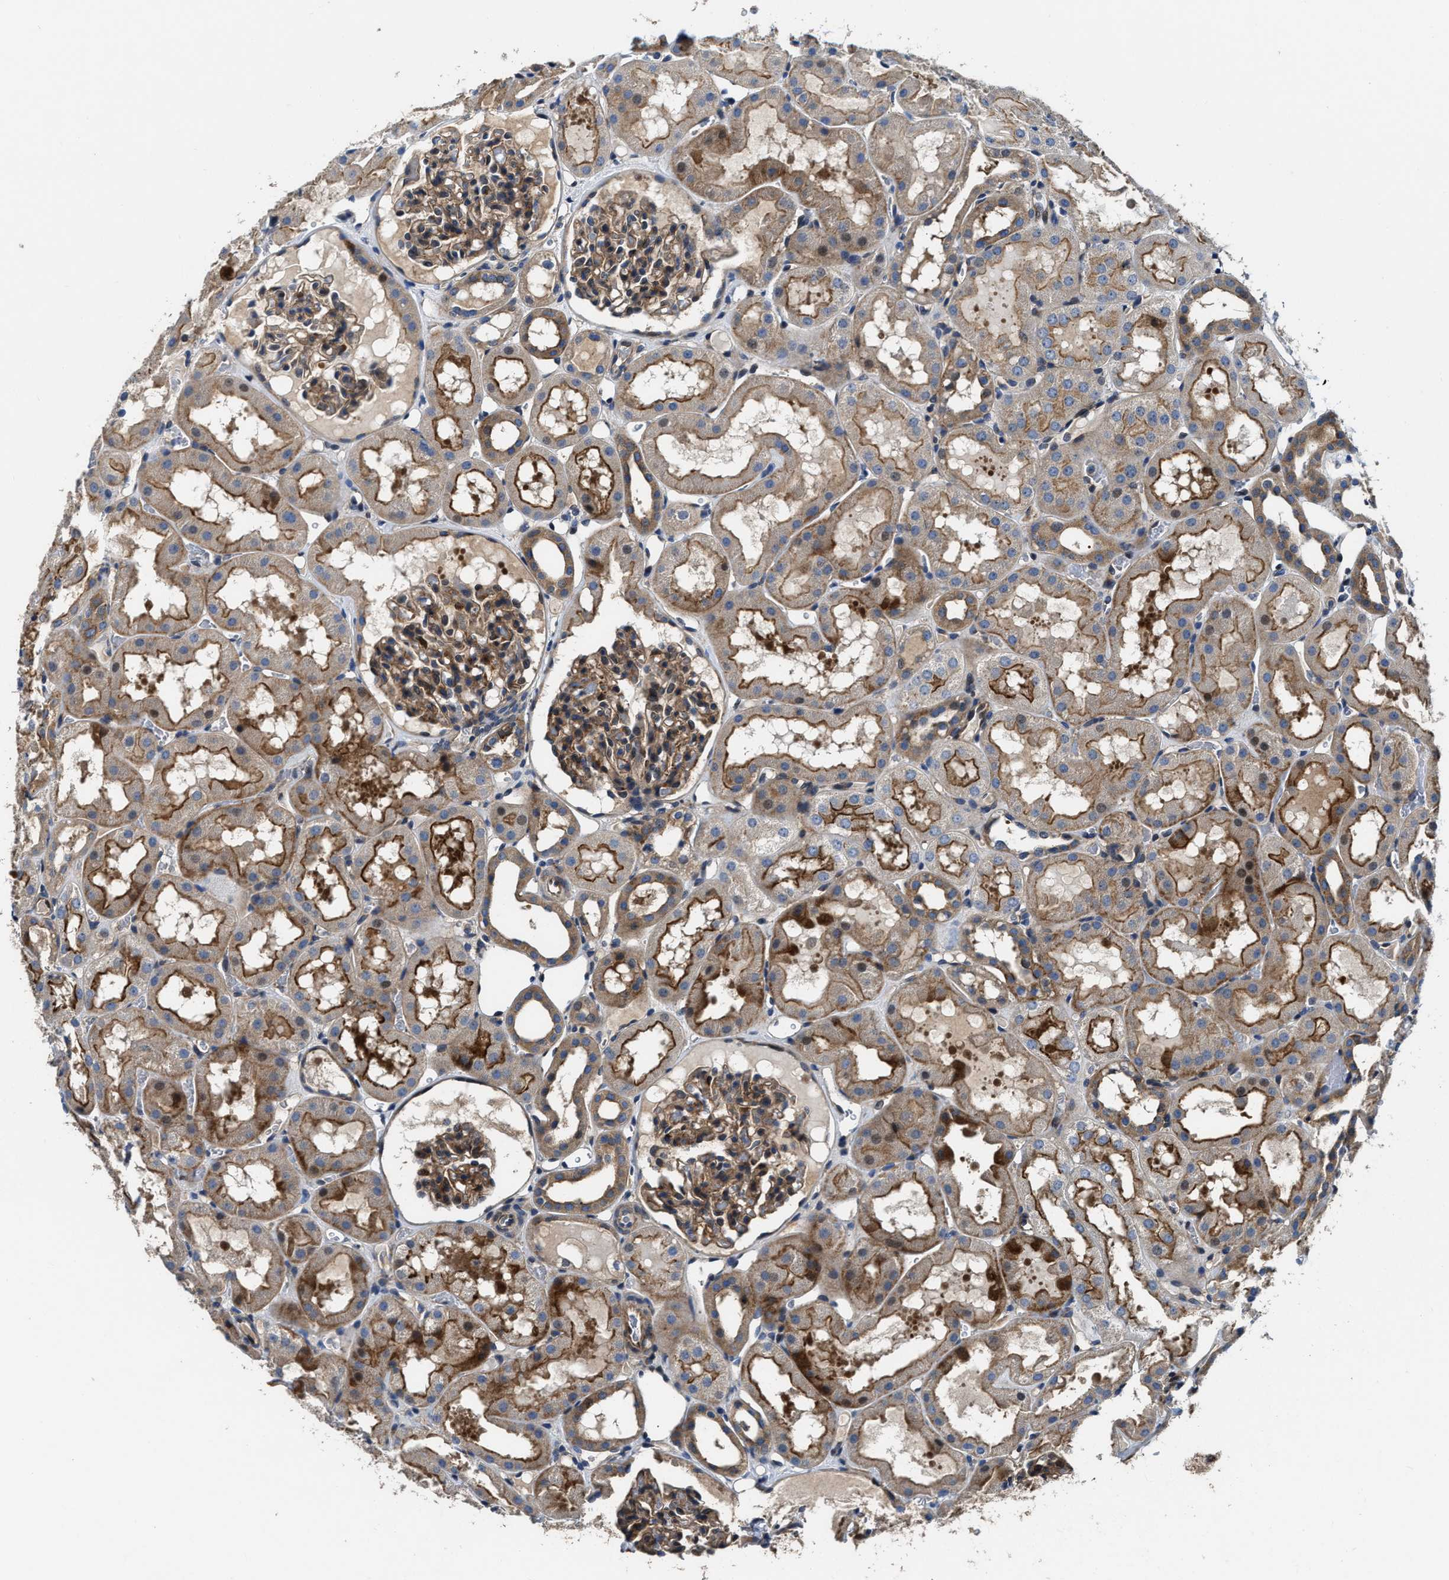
{"staining": {"intensity": "moderate", "quantity": ">75%", "location": "cytoplasmic/membranous"}, "tissue": "kidney", "cell_type": "Cells in glomeruli", "image_type": "normal", "snomed": [{"axis": "morphology", "description": "Normal tissue, NOS"}, {"axis": "topography", "description": "Kidney"}, {"axis": "topography", "description": "Urinary bladder"}], "caption": "Protein staining of normal kidney displays moderate cytoplasmic/membranous positivity in about >75% of cells in glomeruli. (DAB (3,3'-diaminobenzidine) = brown stain, brightfield microscopy at high magnification).", "gene": "PTAR1", "patient": {"sex": "male", "age": 16}}